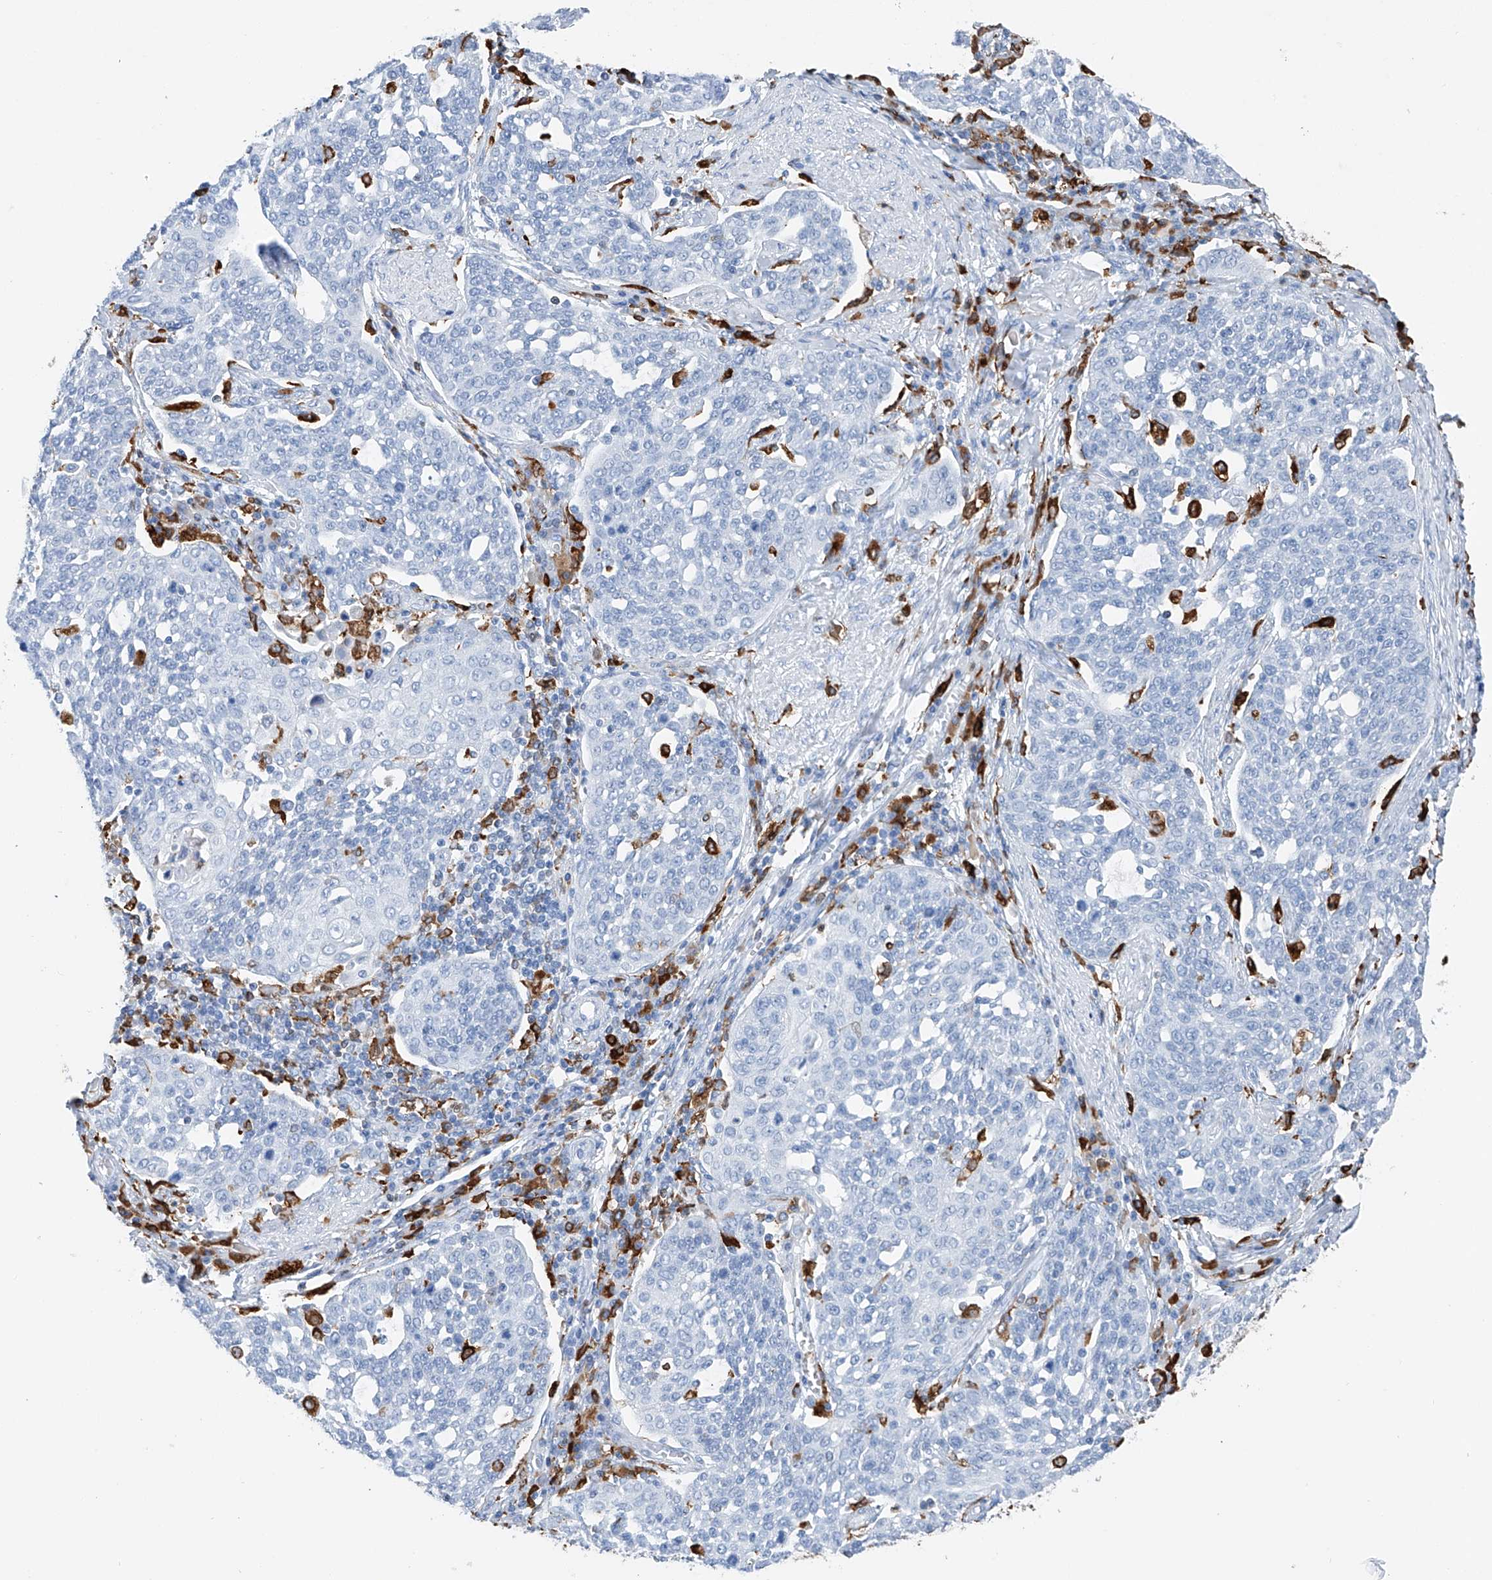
{"staining": {"intensity": "negative", "quantity": "none", "location": "none"}, "tissue": "cervical cancer", "cell_type": "Tumor cells", "image_type": "cancer", "snomed": [{"axis": "morphology", "description": "Squamous cell carcinoma, NOS"}, {"axis": "topography", "description": "Cervix"}], "caption": "IHC of squamous cell carcinoma (cervical) exhibits no expression in tumor cells. Brightfield microscopy of immunohistochemistry (IHC) stained with DAB (3,3'-diaminobenzidine) (brown) and hematoxylin (blue), captured at high magnification.", "gene": "TBXAS1", "patient": {"sex": "female", "age": 34}}